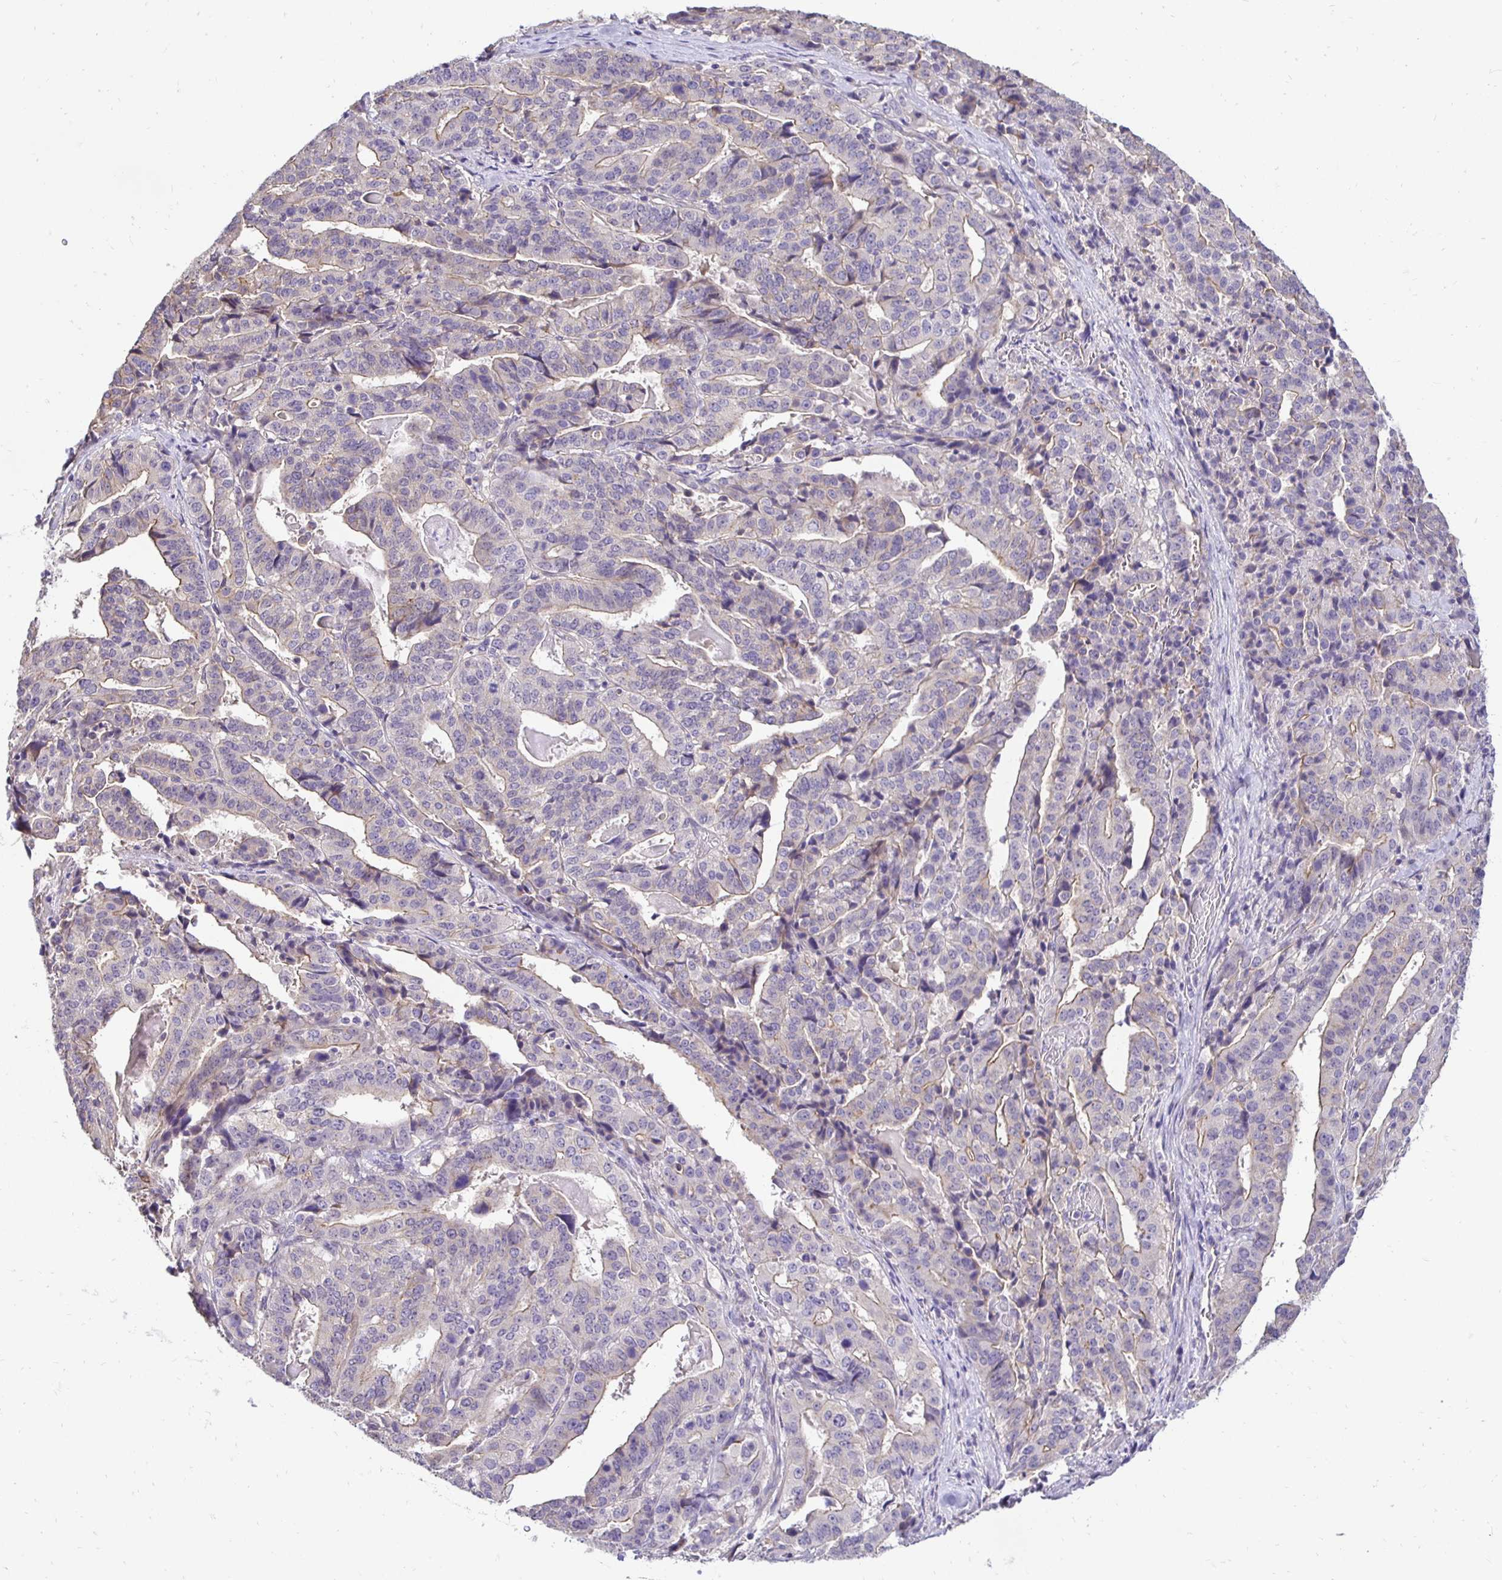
{"staining": {"intensity": "negative", "quantity": "none", "location": "none"}, "tissue": "stomach cancer", "cell_type": "Tumor cells", "image_type": "cancer", "snomed": [{"axis": "morphology", "description": "Adenocarcinoma, NOS"}, {"axis": "topography", "description": "Stomach"}], "caption": "This is a image of immunohistochemistry staining of stomach cancer, which shows no staining in tumor cells.", "gene": "SLC9A1", "patient": {"sex": "male", "age": 48}}